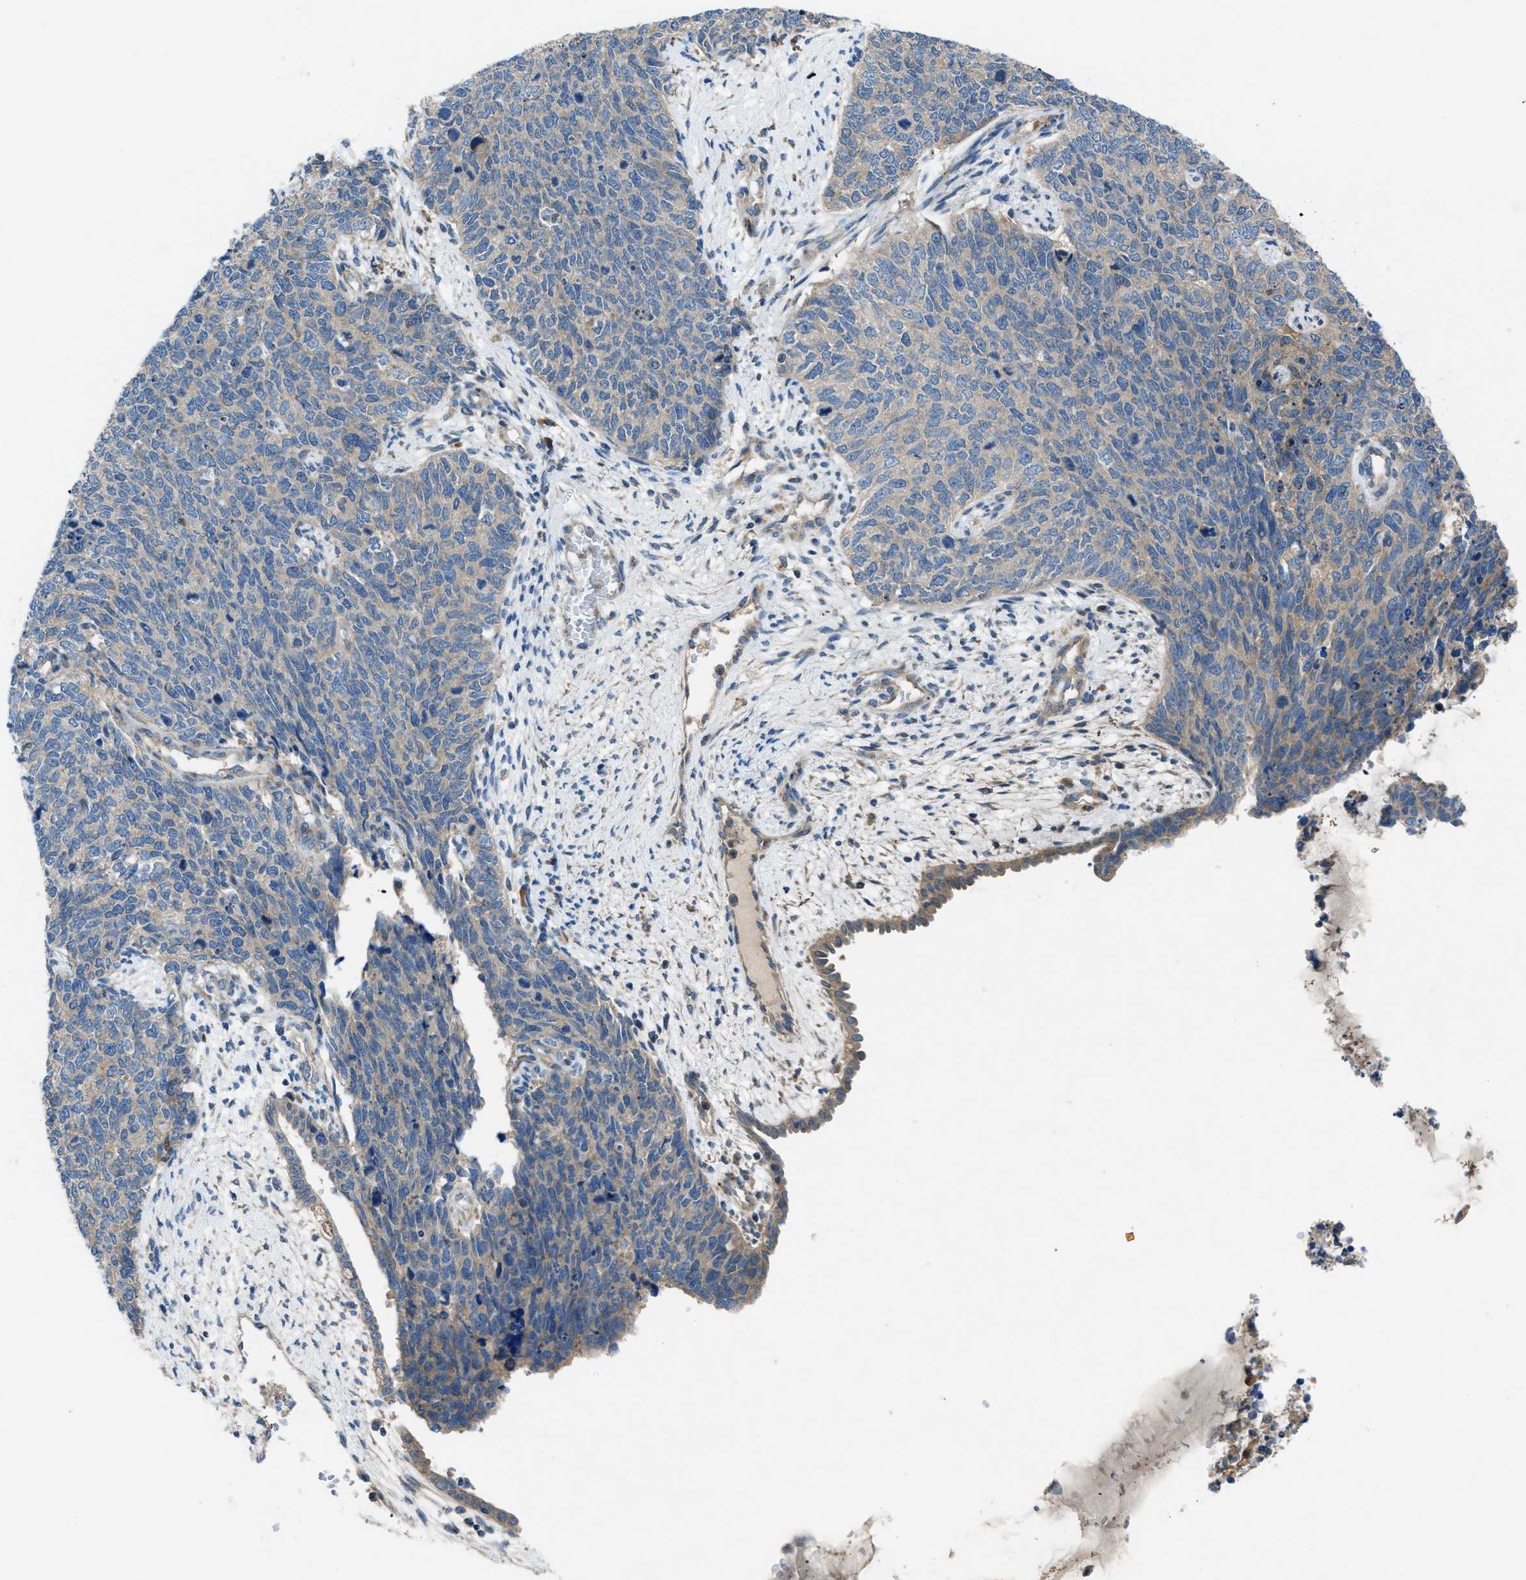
{"staining": {"intensity": "weak", "quantity": "25%-75%", "location": "cytoplasmic/membranous"}, "tissue": "cervical cancer", "cell_type": "Tumor cells", "image_type": "cancer", "snomed": [{"axis": "morphology", "description": "Squamous cell carcinoma, NOS"}, {"axis": "topography", "description": "Cervix"}], "caption": "This photomicrograph displays IHC staining of human cervical cancer, with low weak cytoplasmic/membranous expression in approximately 25%-75% of tumor cells.", "gene": "MAP3K20", "patient": {"sex": "female", "age": 63}}